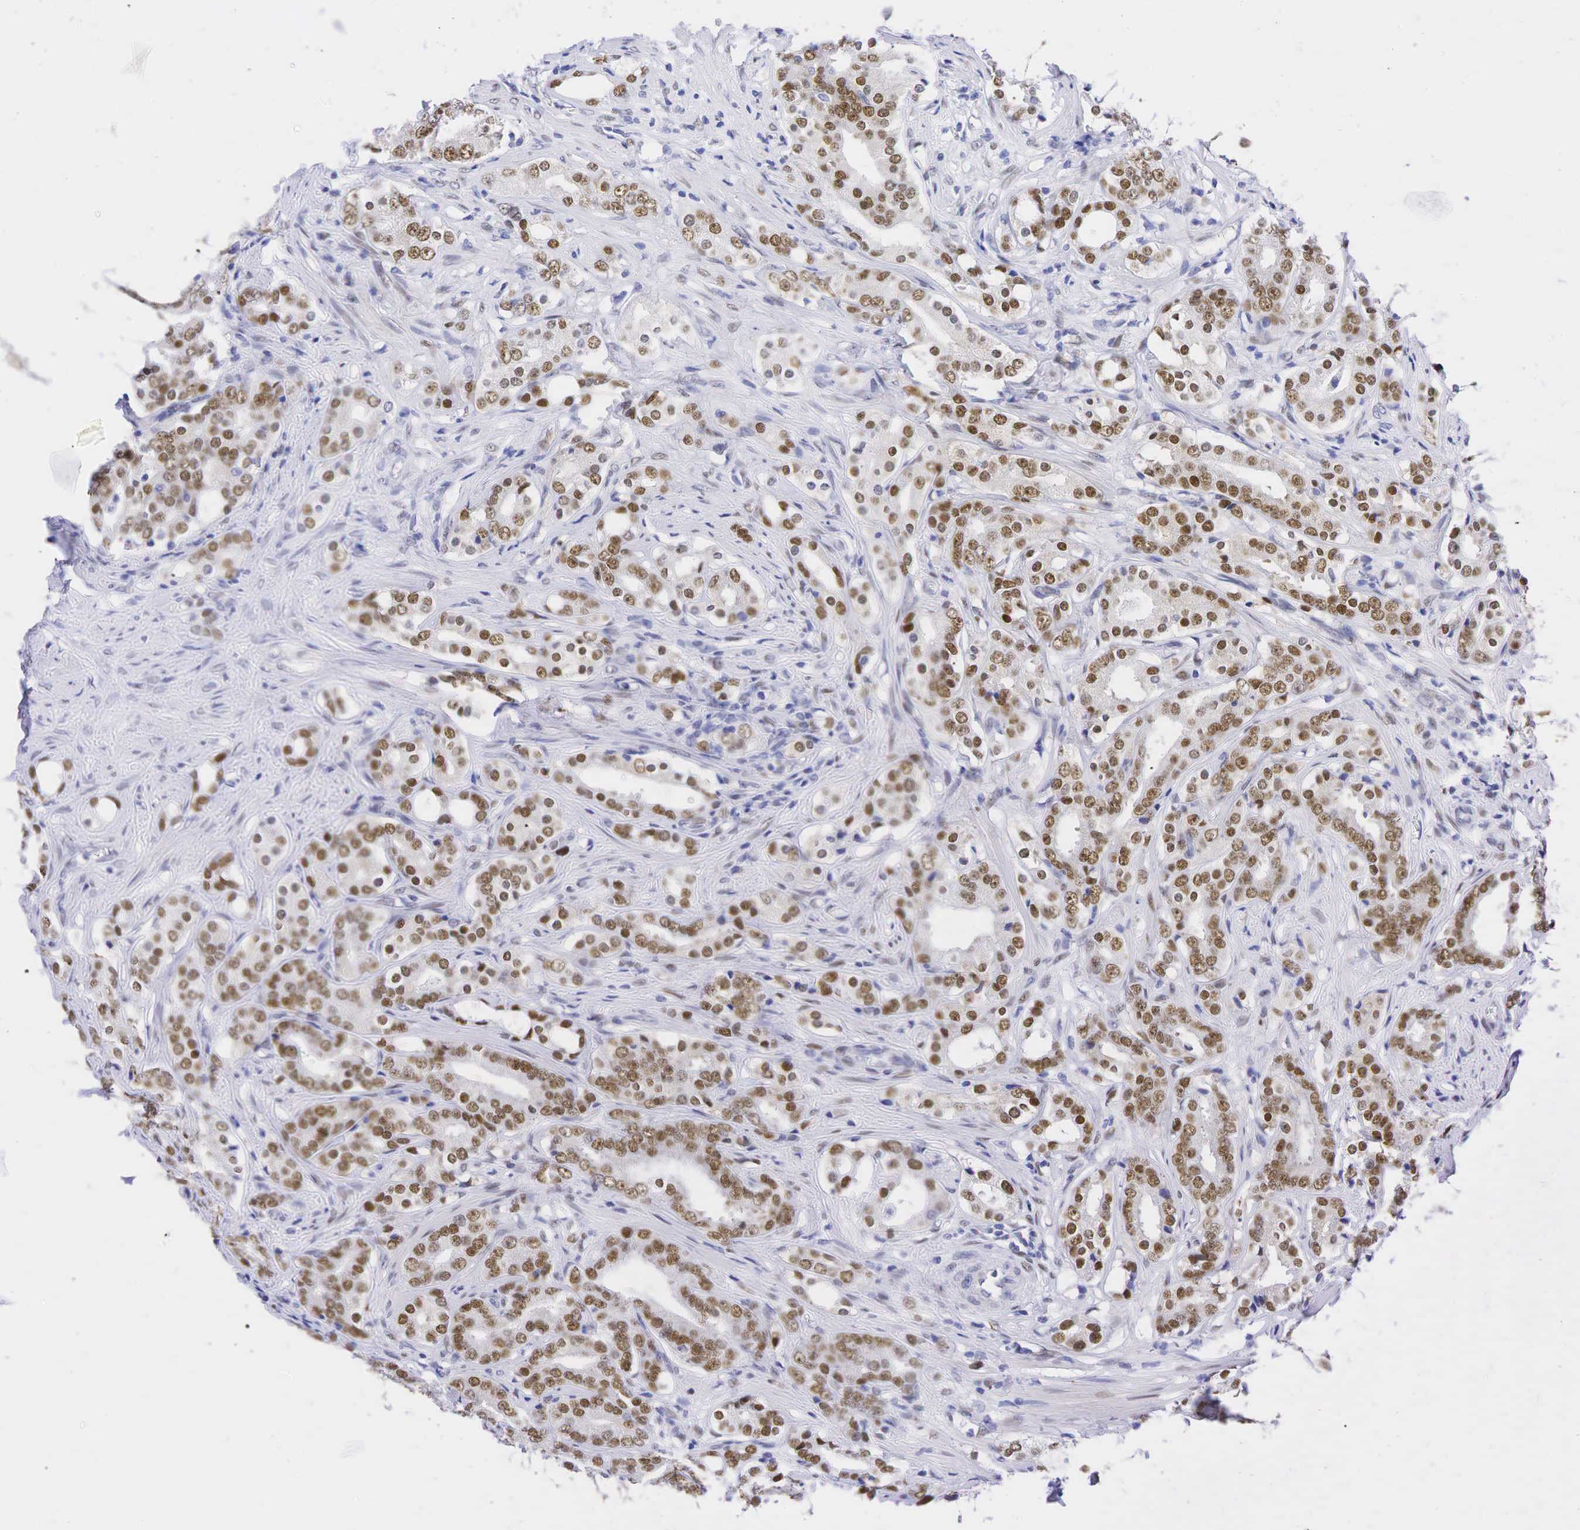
{"staining": {"intensity": "moderate", "quantity": ">75%", "location": "nuclear"}, "tissue": "prostate cancer", "cell_type": "Tumor cells", "image_type": "cancer", "snomed": [{"axis": "morphology", "description": "Adenocarcinoma, Low grade"}, {"axis": "topography", "description": "Prostate"}], "caption": "Human adenocarcinoma (low-grade) (prostate) stained for a protein (brown) exhibits moderate nuclear positive expression in approximately >75% of tumor cells.", "gene": "AR", "patient": {"sex": "male", "age": 59}}